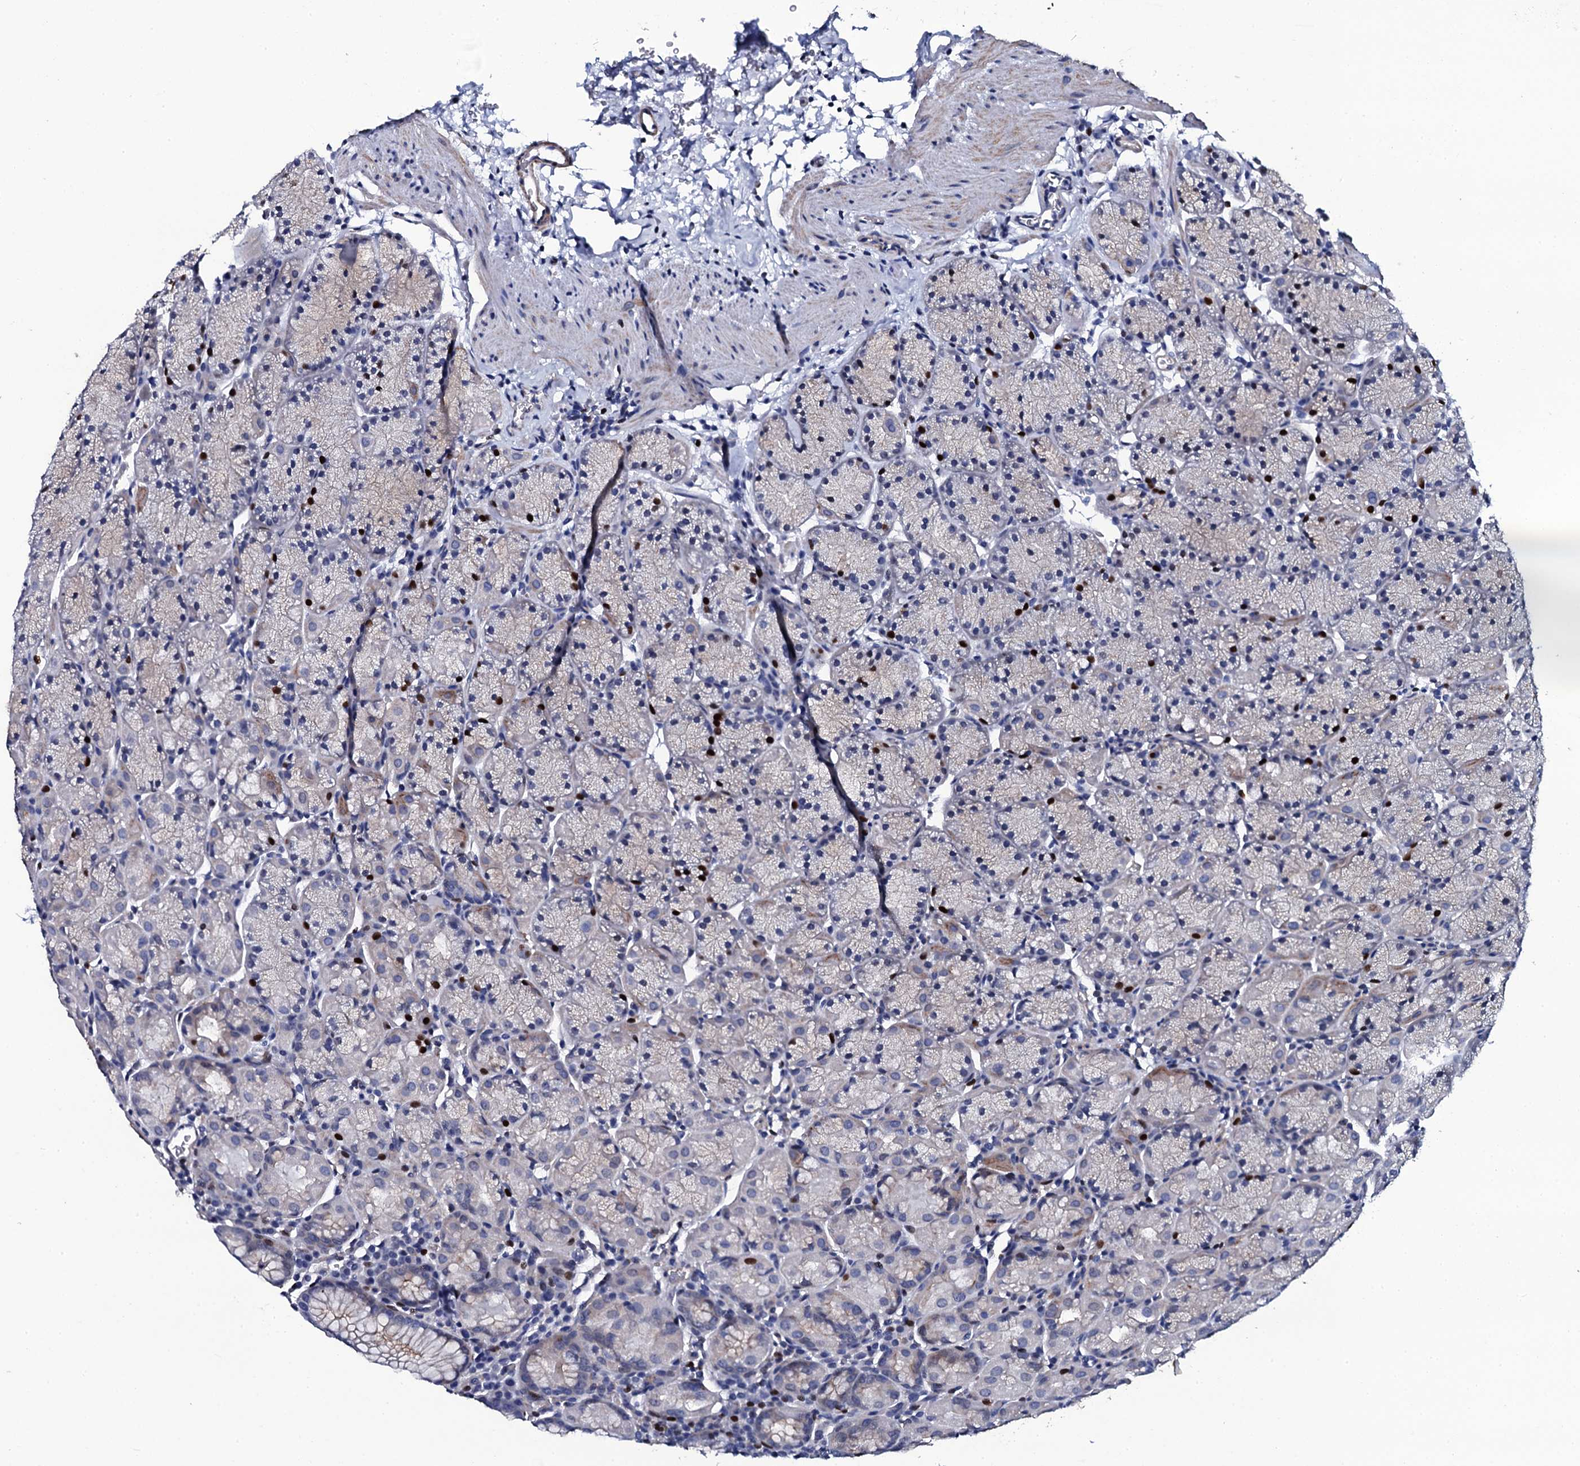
{"staining": {"intensity": "strong", "quantity": "<25%", "location": "nuclear"}, "tissue": "stomach", "cell_type": "Glandular cells", "image_type": "normal", "snomed": [{"axis": "morphology", "description": "Normal tissue, NOS"}, {"axis": "topography", "description": "Stomach, upper"}, {"axis": "topography", "description": "Stomach, lower"}], "caption": "Stomach was stained to show a protein in brown. There is medium levels of strong nuclear expression in approximately <25% of glandular cells. The staining was performed using DAB (3,3'-diaminobenzidine) to visualize the protein expression in brown, while the nuclei were stained in blue with hematoxylin (Magnification: 20x).", "gene": "NPM2", "patient": {"sex": "male", "age": 80}}